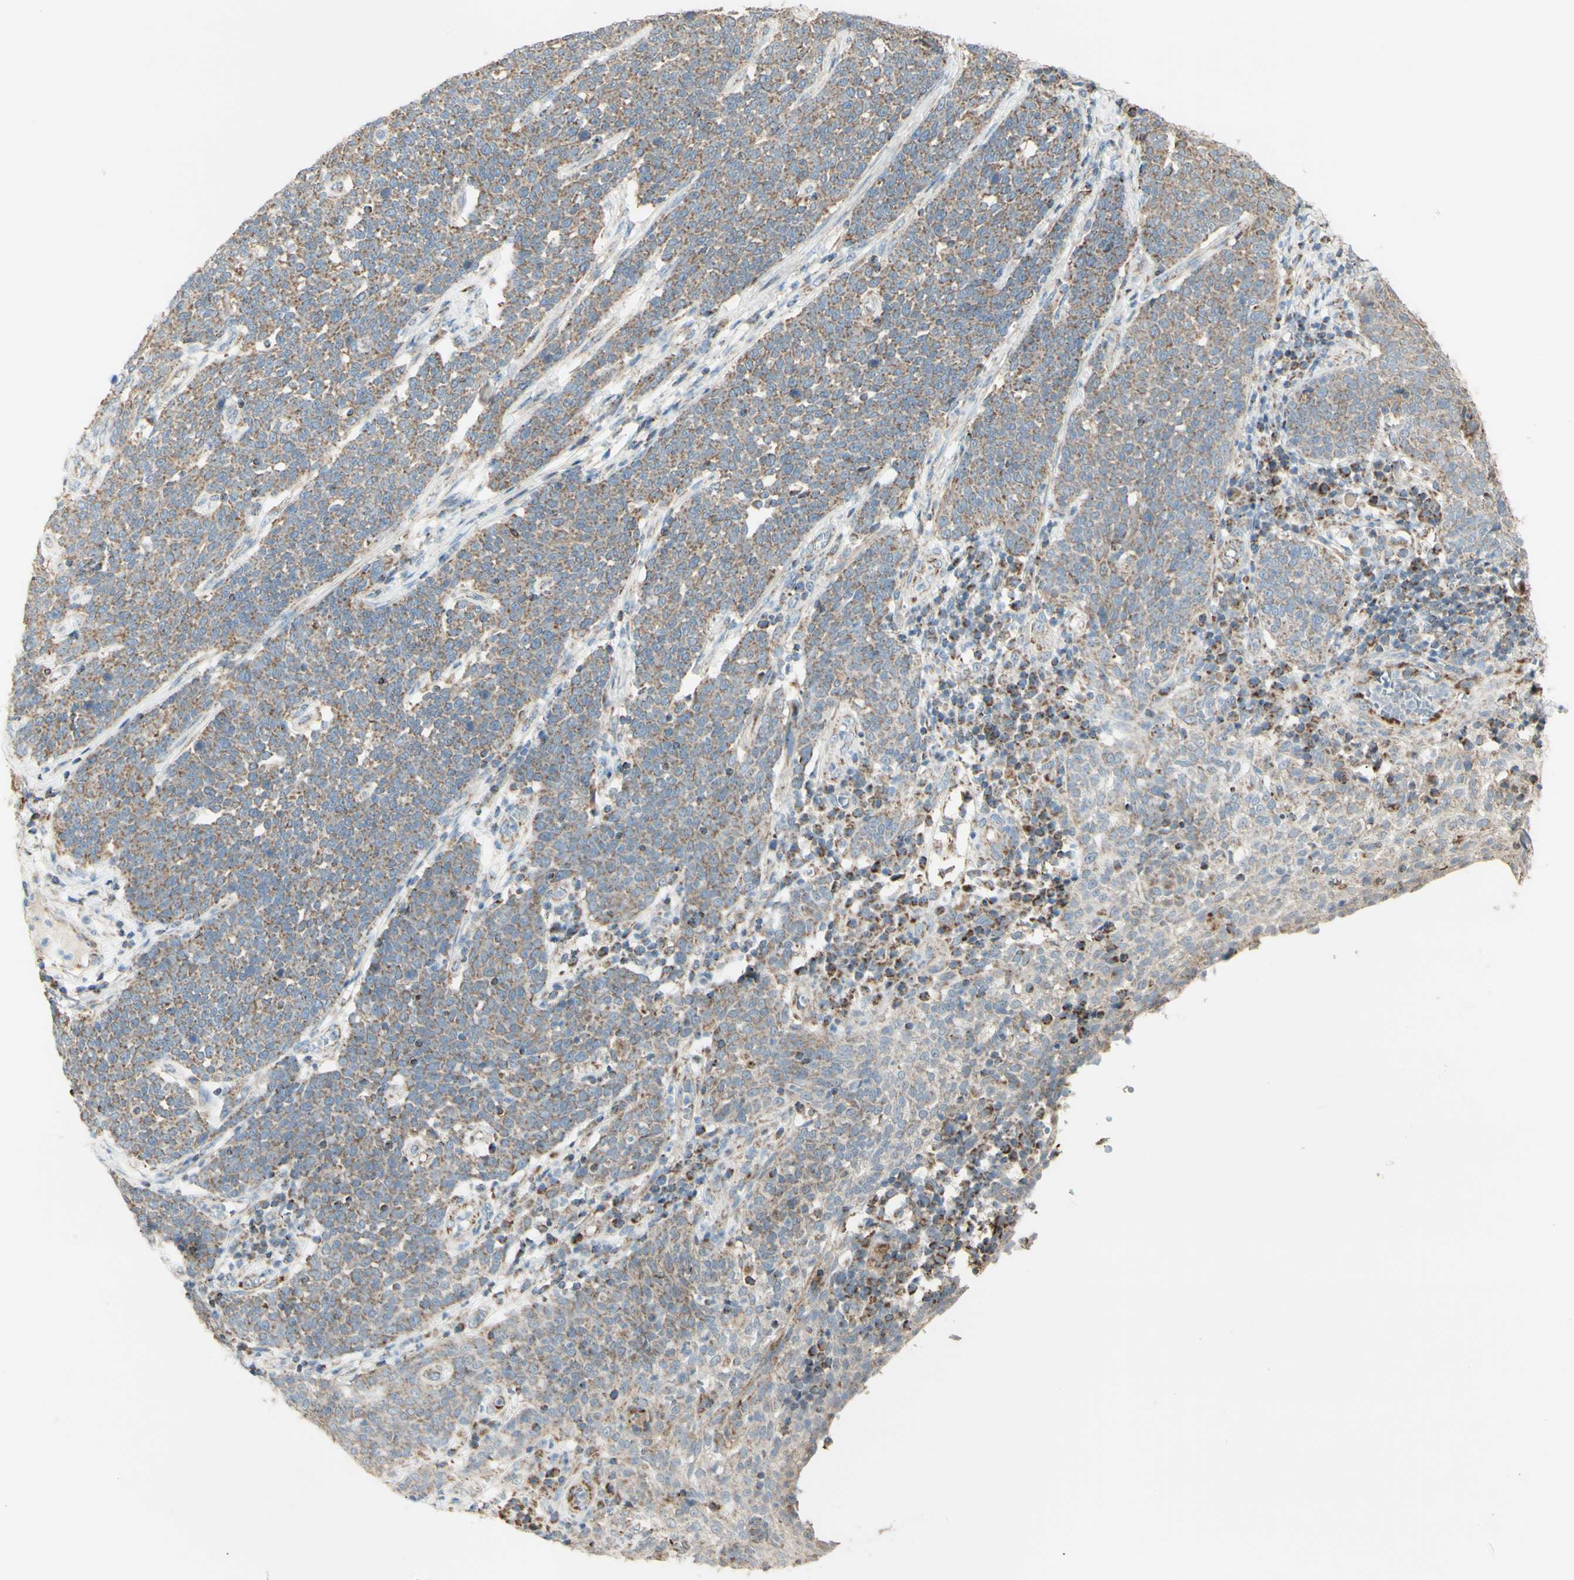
{"staining": {"intensity": "moderate", "quantity": "25%-75%", "location": "cytoplasmic/membranous"}, "tissue": "cervical cancer", "cell_type": "Tumor cells", "image_type": "cancer", "snomed": [{"axis": "morphology", "description": "Squamous cell carcinoma, NOS"}, {"axis": "topography", "description": "Cervix"}], "caption": "The immunohistochemical stain shows moderate cytoplasmic/membranous expression in tumor cells of cervical cancer (squamous cell carcinoma) tissue.", "gene": "LETM1", "patient": {"sex": "female", "age": 34}}